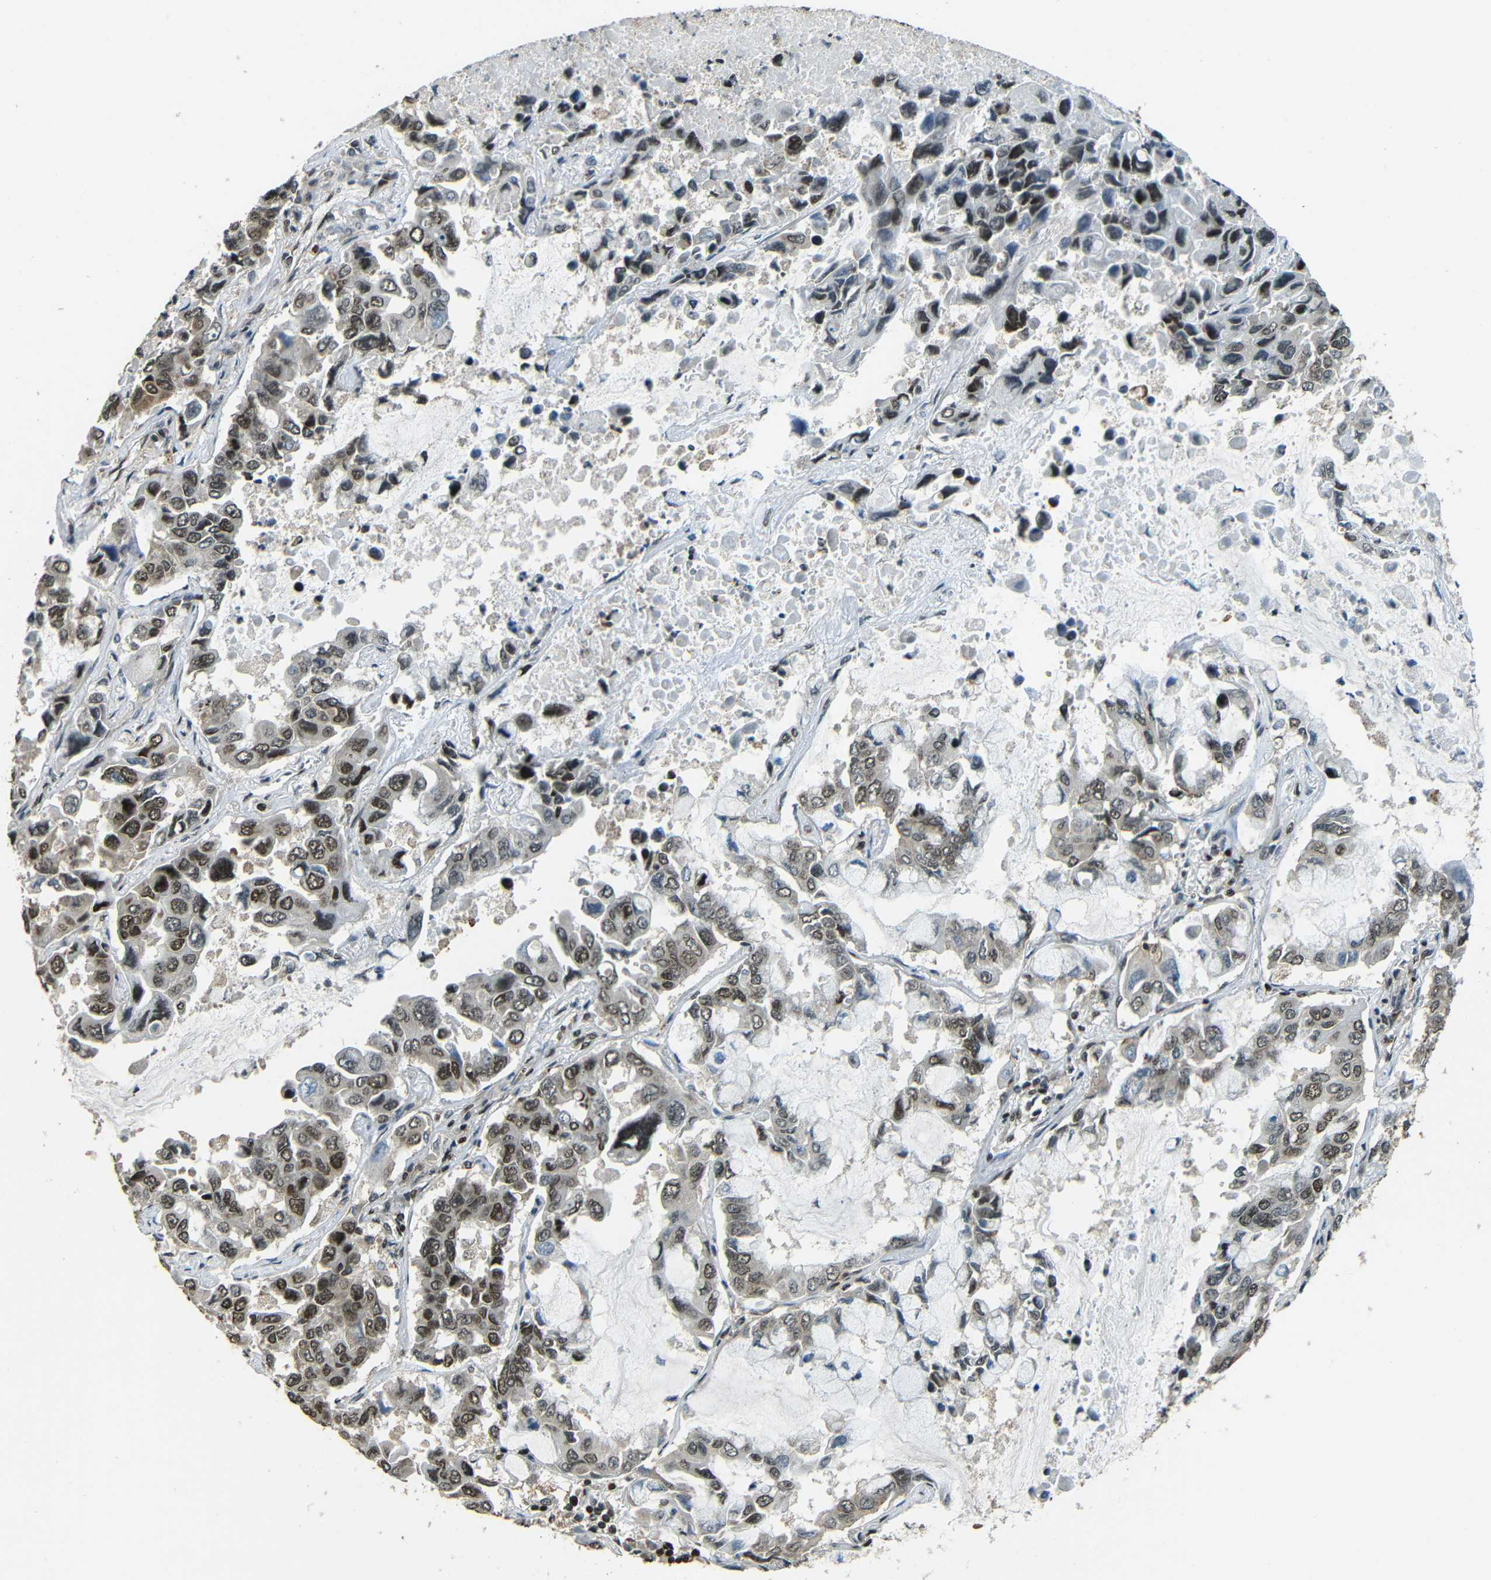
{"staining": {"intensity": "moderate", "quantity": ">75%", "location": "nuclear"}, "tissue": "lung cancer", "cell_type": "Tumor cells", "image_type": "cancer", "snomed": [{"axis": "morphology", "description": "Adenocarcinoma, NOS"}, {"axis": "topography", "description": "Lung"}], "caption": "Lung cancer (adenocarcinoma) stained with IHC shows moderate nuclear expression in approximately >75% of tumor cells.", "gene": "PSIP1", "patient": {"sex": "male", "age": 64}}